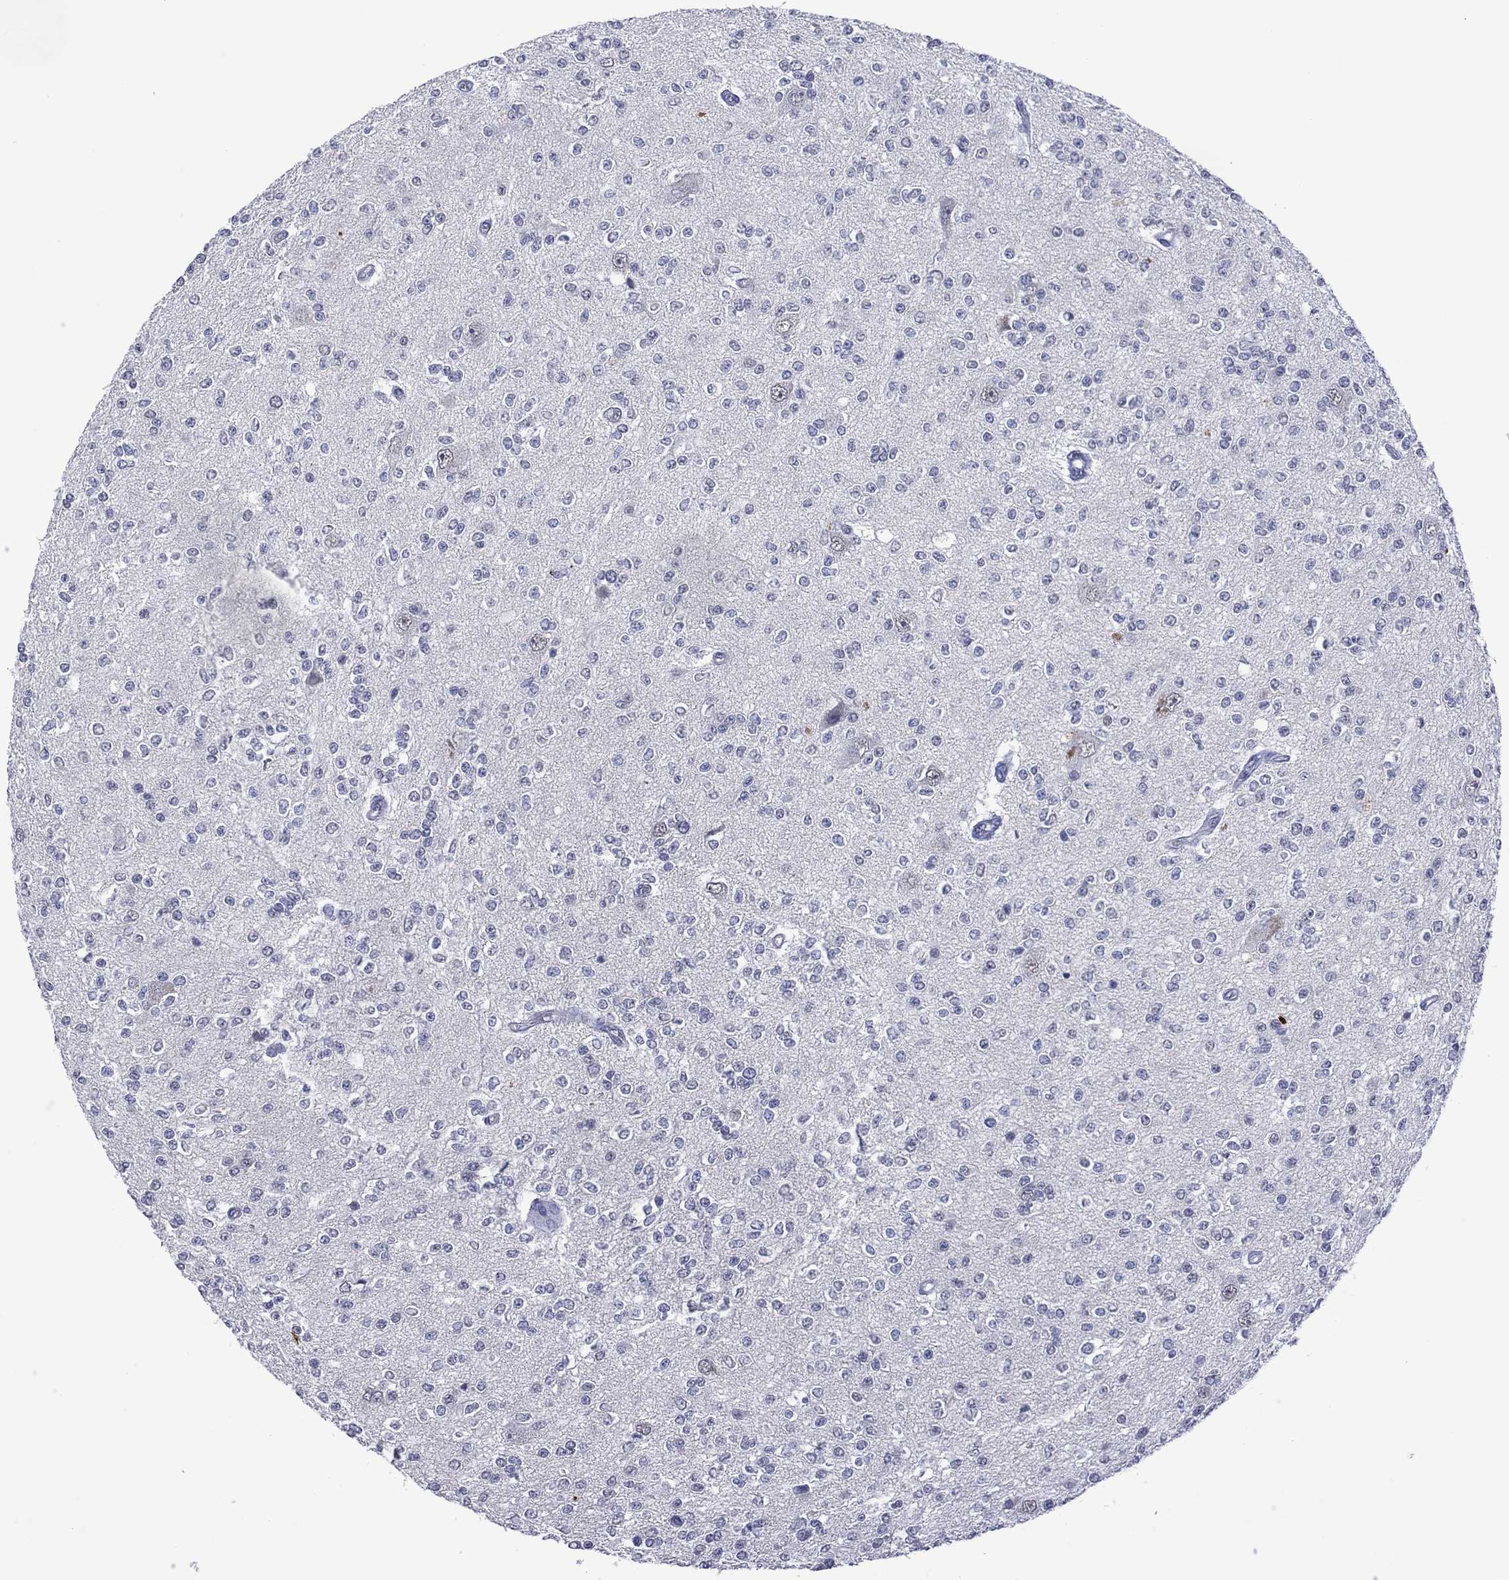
{"staining": {"intensity": "negative", "quantity": "none", "location": "none"}, "tissue": "glioma", "cell_type": "Tumor cells", "image_type": "cancer", "snomed": [{"axis": "morphology", "description": "Glioma, malignant, Low grade"}, {"axis": "topography", "description": "Brain"}], "caption": "The IHC photomicrograph has no significant expression in tumor cells of glioma tissue.", "gene": "ASB10", "patient": {"sex": "male", "age": 67}}